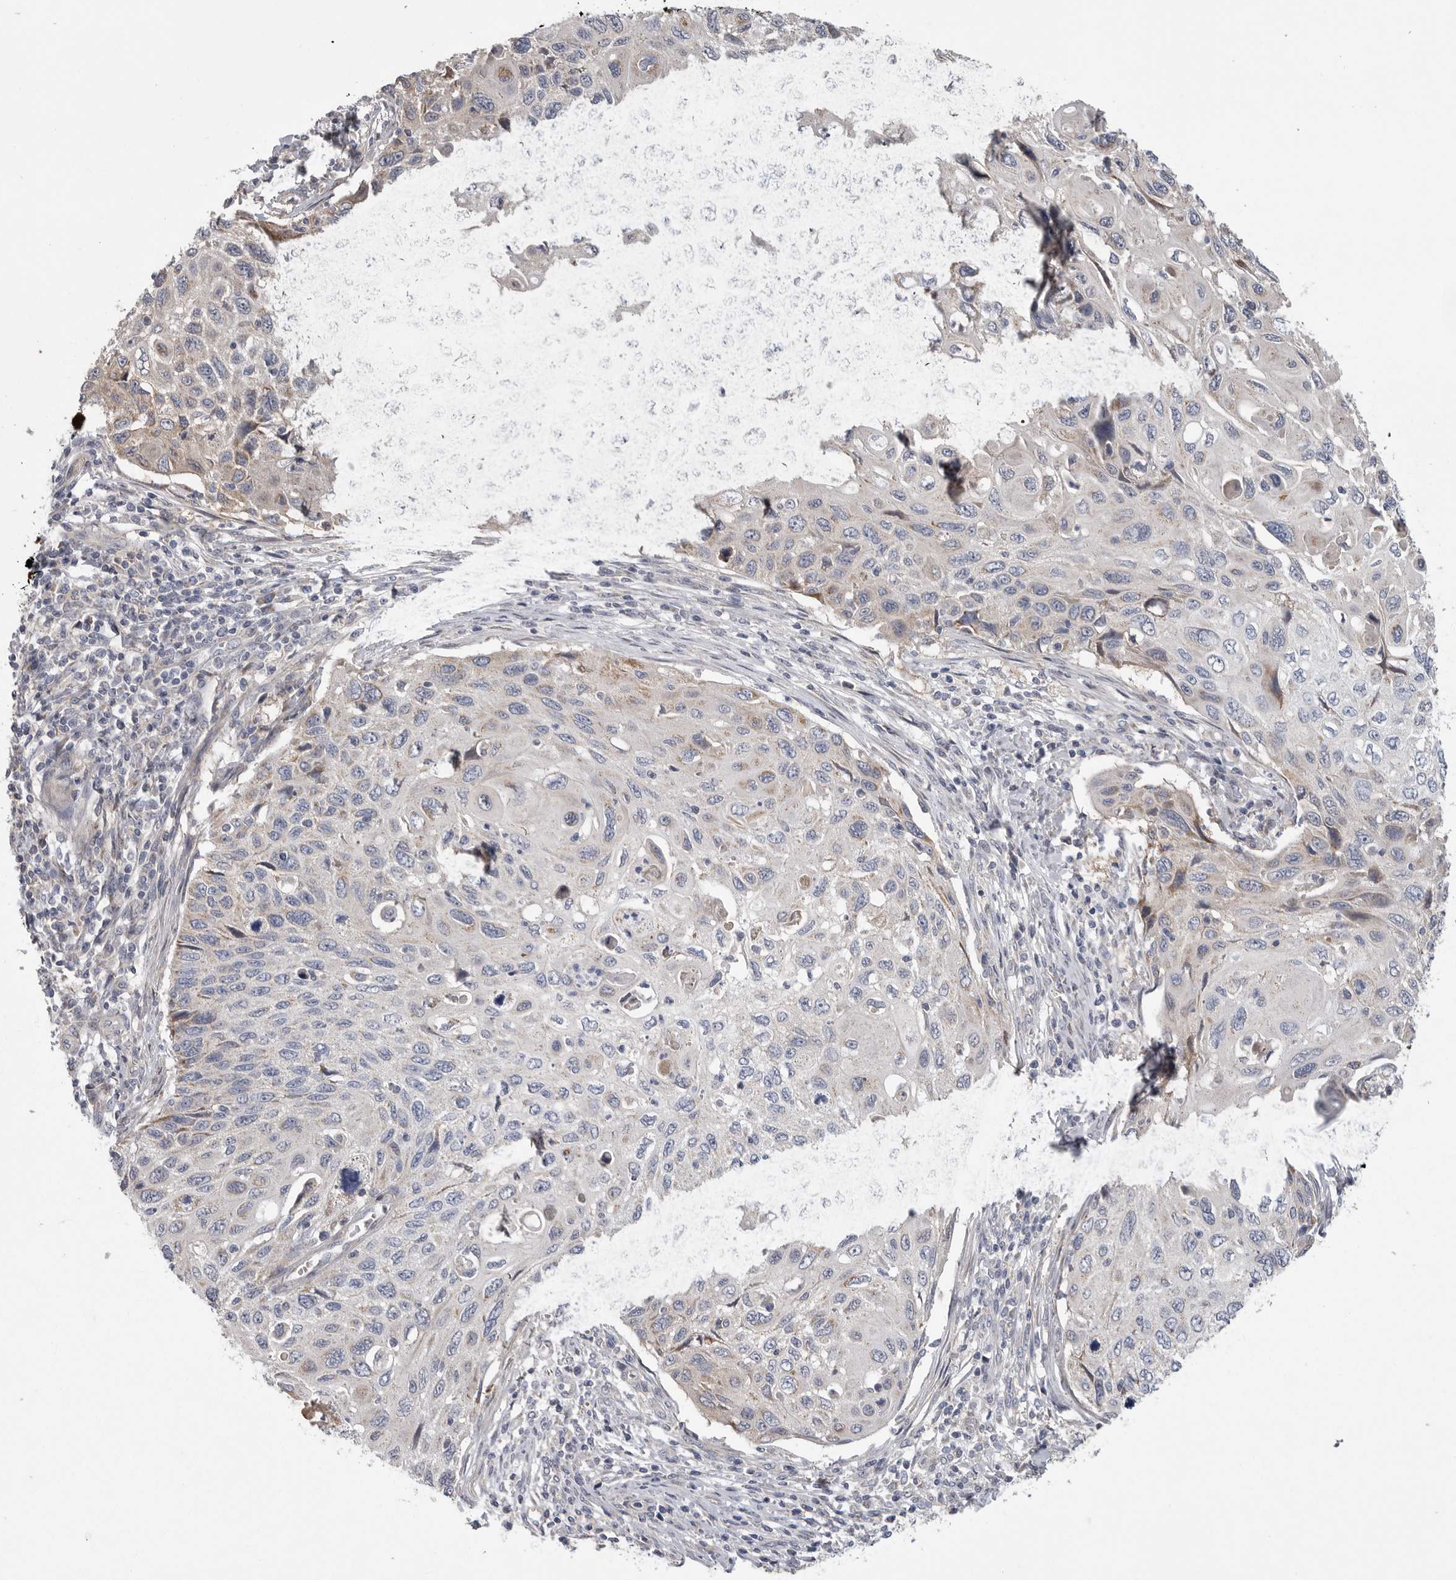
{"staining": {"intensity": "weak", "quantity": "<25%", "location": "cytoplasmic/membranous"}, "tissue": "cervical cancer", "cell_type": "Tumor cells", "image_type": "cancer", "snomed": [{"axis": "morphology", "description": "Squamous cell carcinoma, NOS"}, {"axis": "topography", "description": "Cervix"}], "caption": "This is an immunohistochemistry photomicrograph of squamous cell carcinoma (cervical). There is no staining in tumor cells.", "gene": "CRP", "patient": {"sex": "female", "age": 70}}